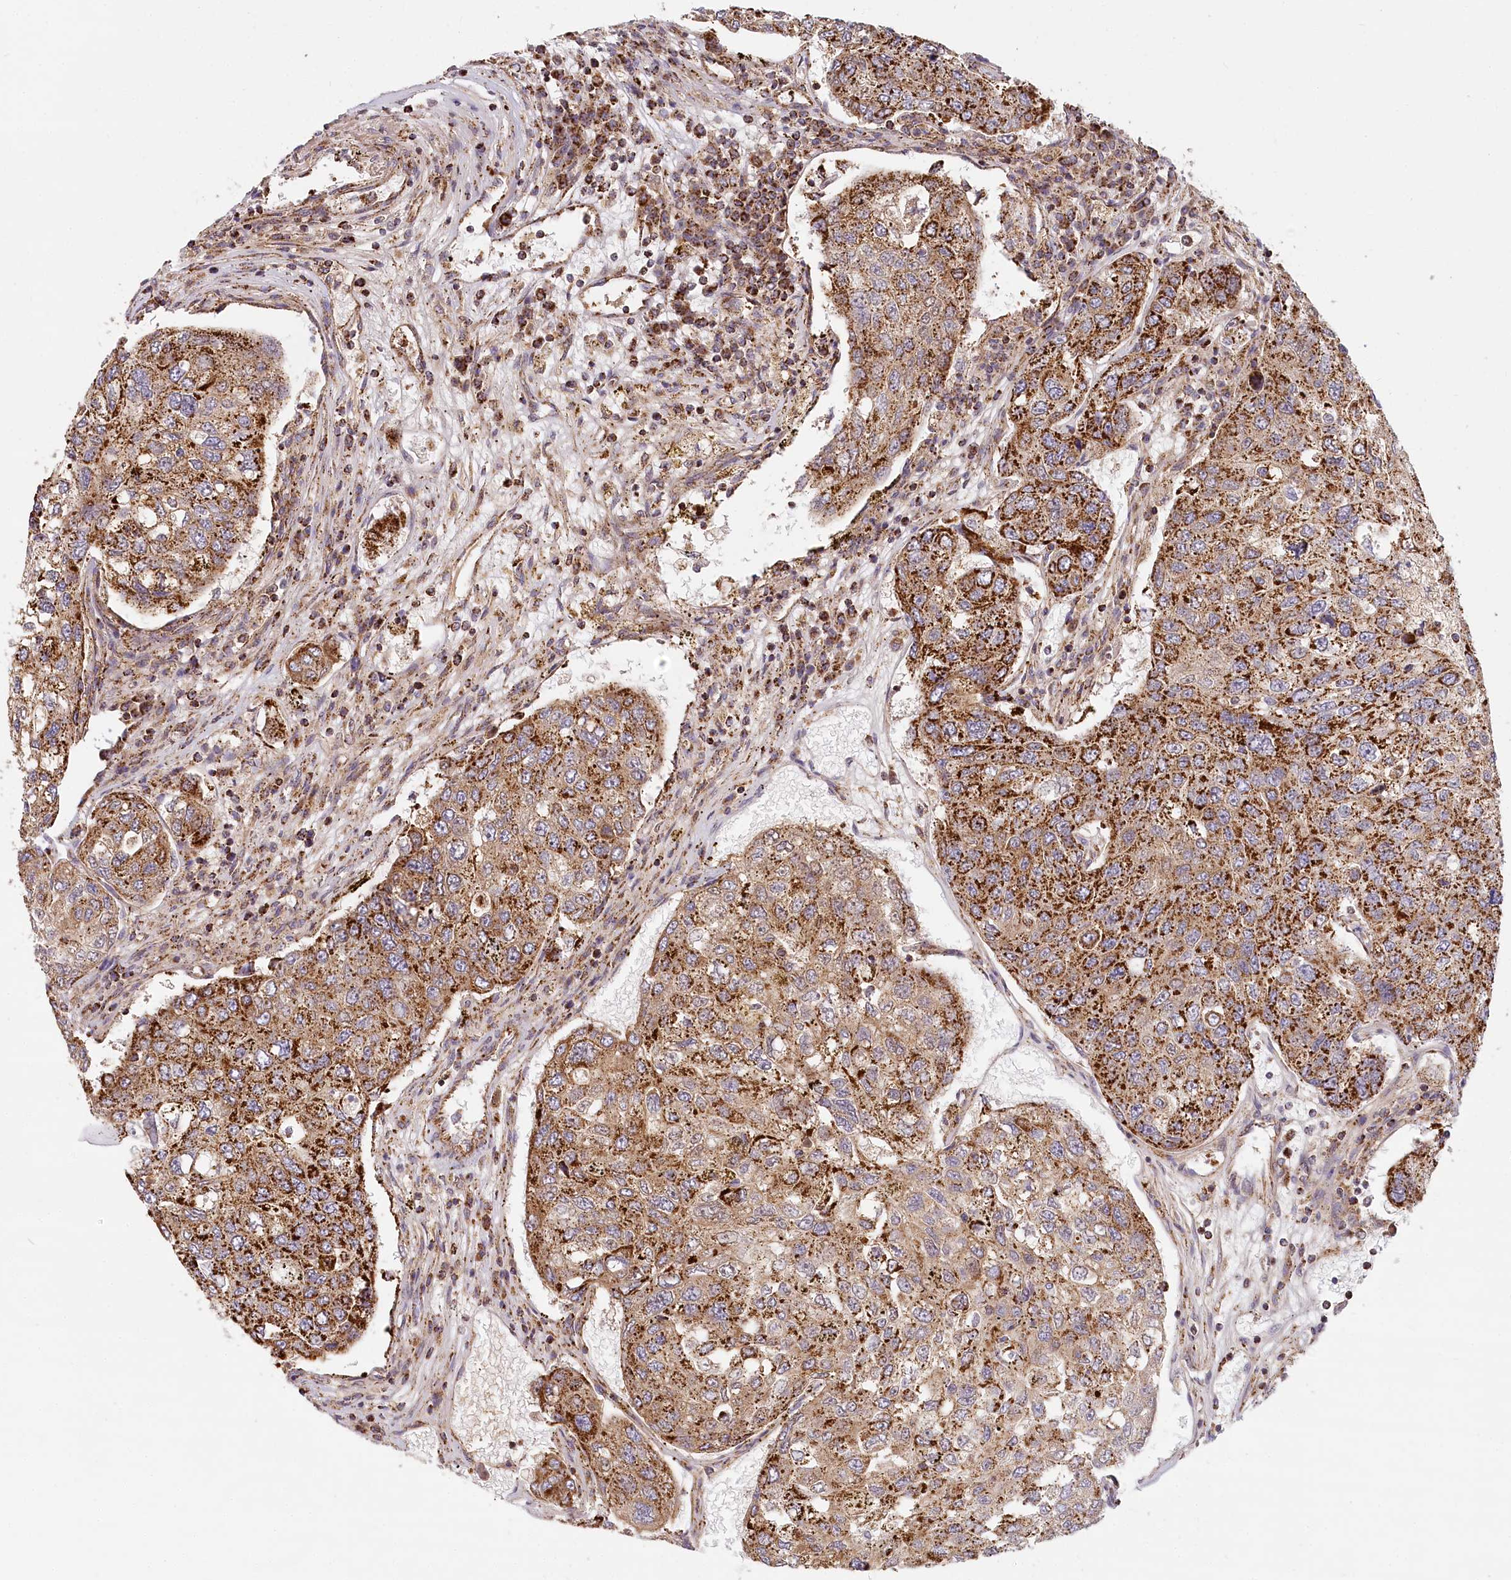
{"staining": {"intensity": "strong", "quantity": ">75%", "location": "cytoplasmic/membranous"}, "tissue": "urothelial cancer", "cell_type": "Tumor cells", "image_type": "cancer", "snomed": [{"axis": "morphology", "description": "Urothelial carcinoma, High grade"}, {"axis": "topography", "description": "Lymph node"}, {"axis": "topography", "description": "Urinary bladder"}], "caption": "Immunohistochemistry (DAB) staining of high-grade urothelial carcinoma exhibits strong cytoplasmic/membranous protein positivity in about >75% of tumor cells.", "gene": "UMPS", "patient": {"sex": "male", "age": 51}}